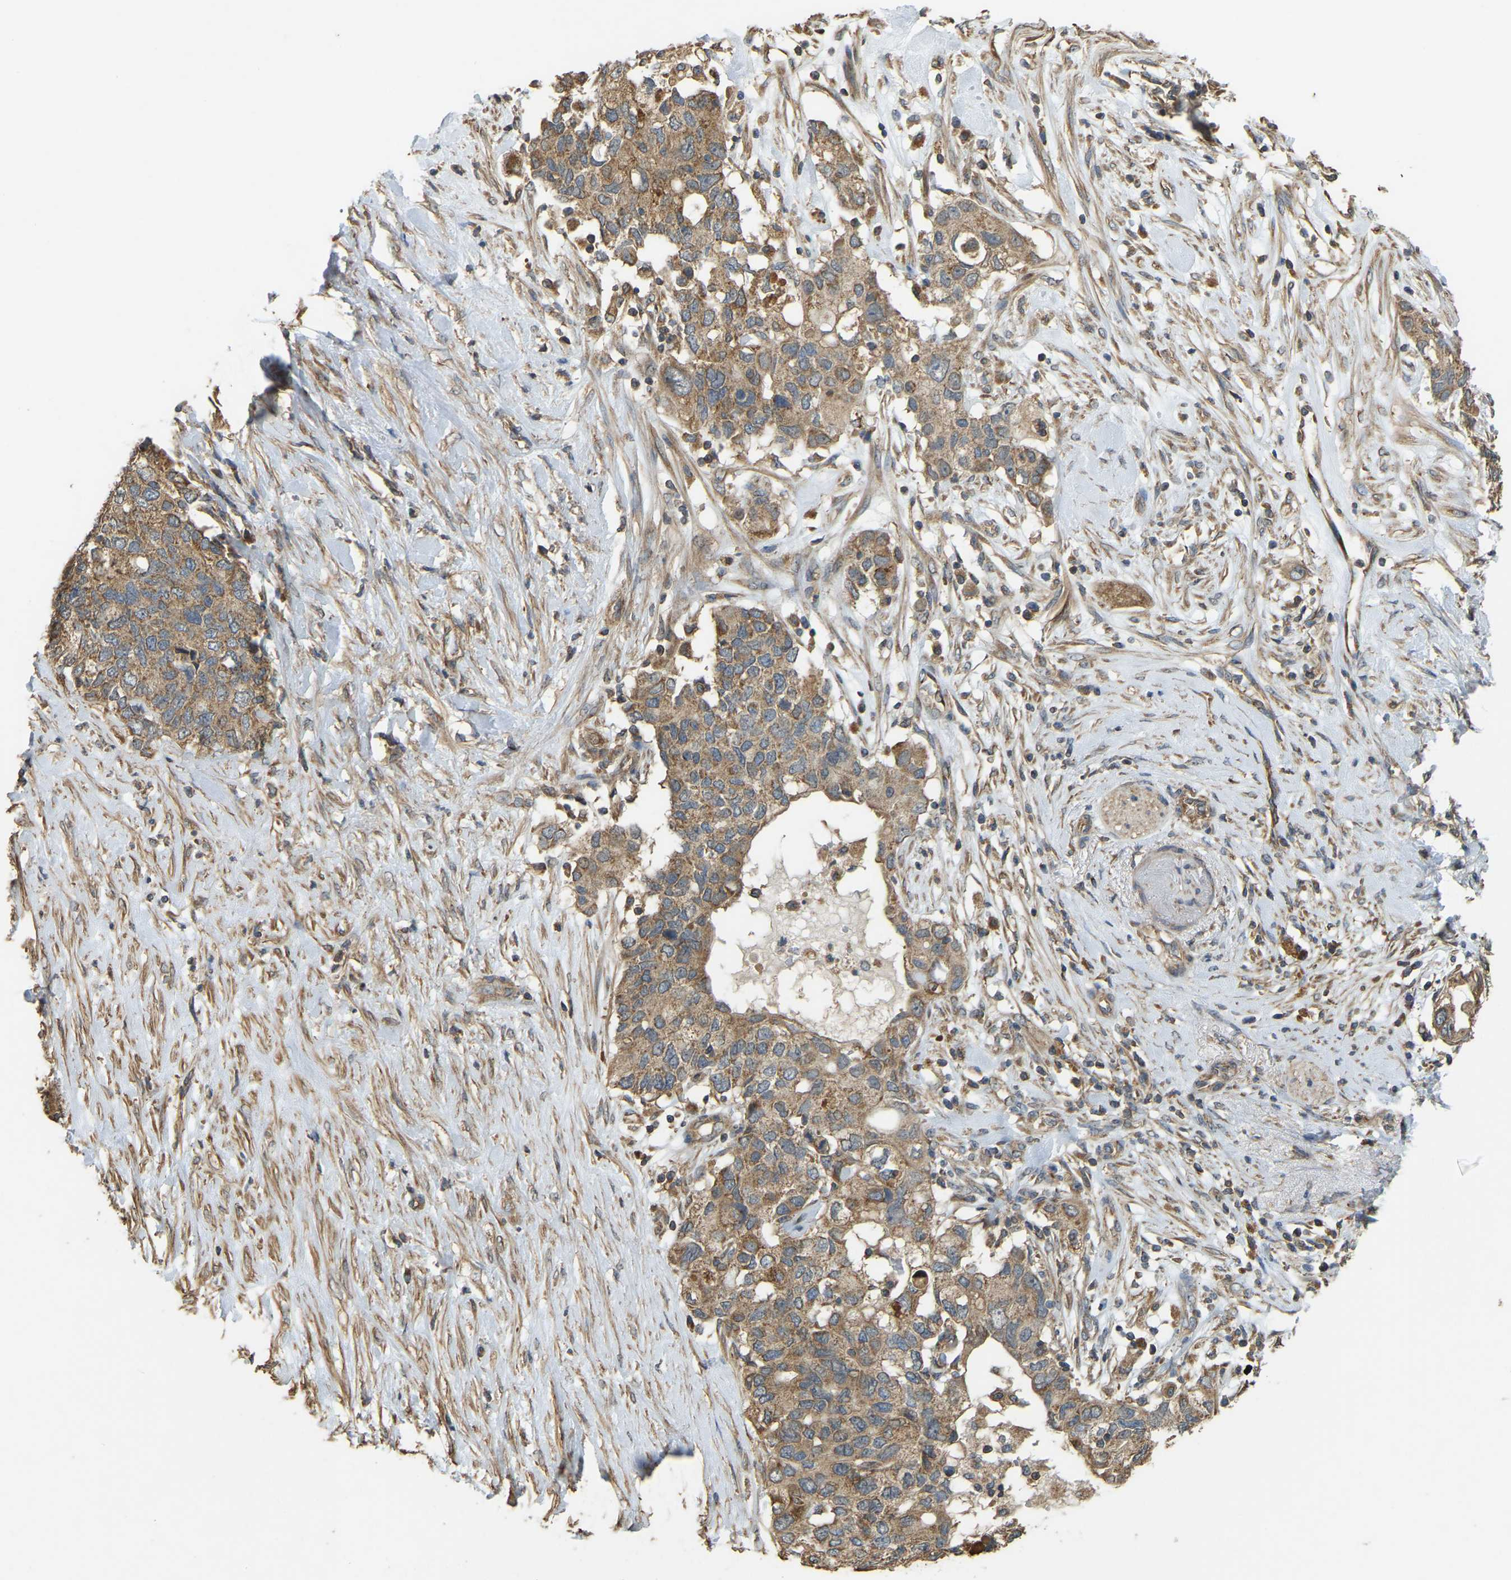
{"staining": {"intensity": "moderate", "quantity": ">75%", "location": "cytoplasmic/membranous"}, "tissue": "pancreatic cancer", "cell_type": "Tumor cells", "image_type": "cancer", "snomed": [{"axis": "morphology", "description": "Adenocarcinoma, NOS"}, {"axis": "topography", "description": "Pancreas"}], "caption": "Immunohistochemistry histopathology image of pancreatic cancer (adenocarcinoma) stained for a protein (brown), which exhibits medium levels of moderate cytoplasmic/membranous expression in about >75% of tumor cells.", "gene": "GNG2", "patient": {"sex": "female", "age": 56}}